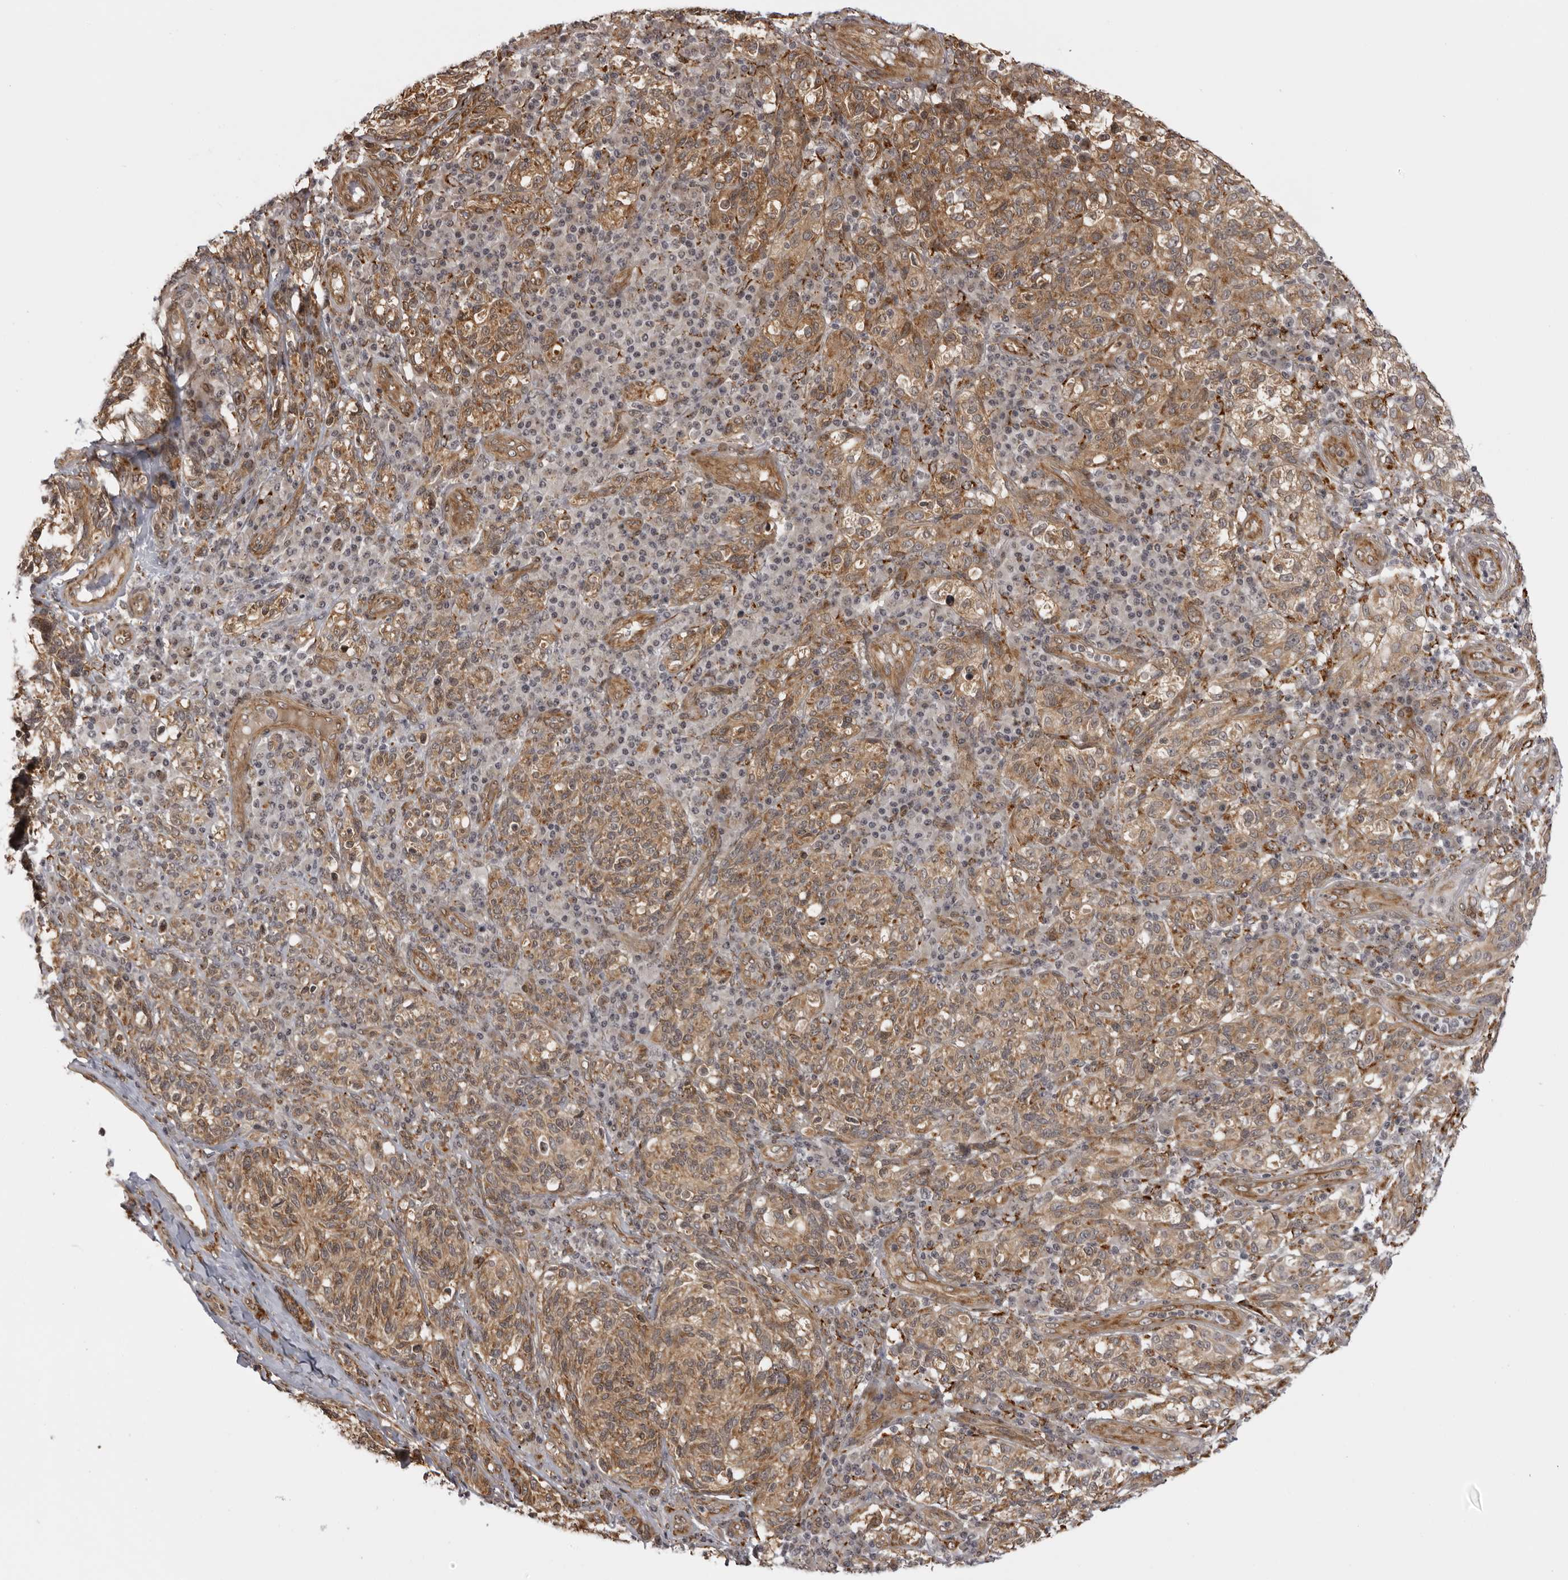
{"staining": {"intensity": "weak", "quantity": ">75%", "location": "cytoplasmic/membranous"}, "tissue": "melanoma", "cell_type": "Tumor cells", "image_type": "cancer", "snomed": [{"axis": "morphology", "description": "Malignant melanoma, NOS"}, {"axis": "topography", "description": "Skin"}], "caption": "A high-resolution photomicrograph shows immunohistochemistry staining of melanoma, which shows weak cytoplasmic/membranous positivity in about >75% of tumor cells.", "gene": "DNAH14", "patient": {"sex": "female", "age": 73}}